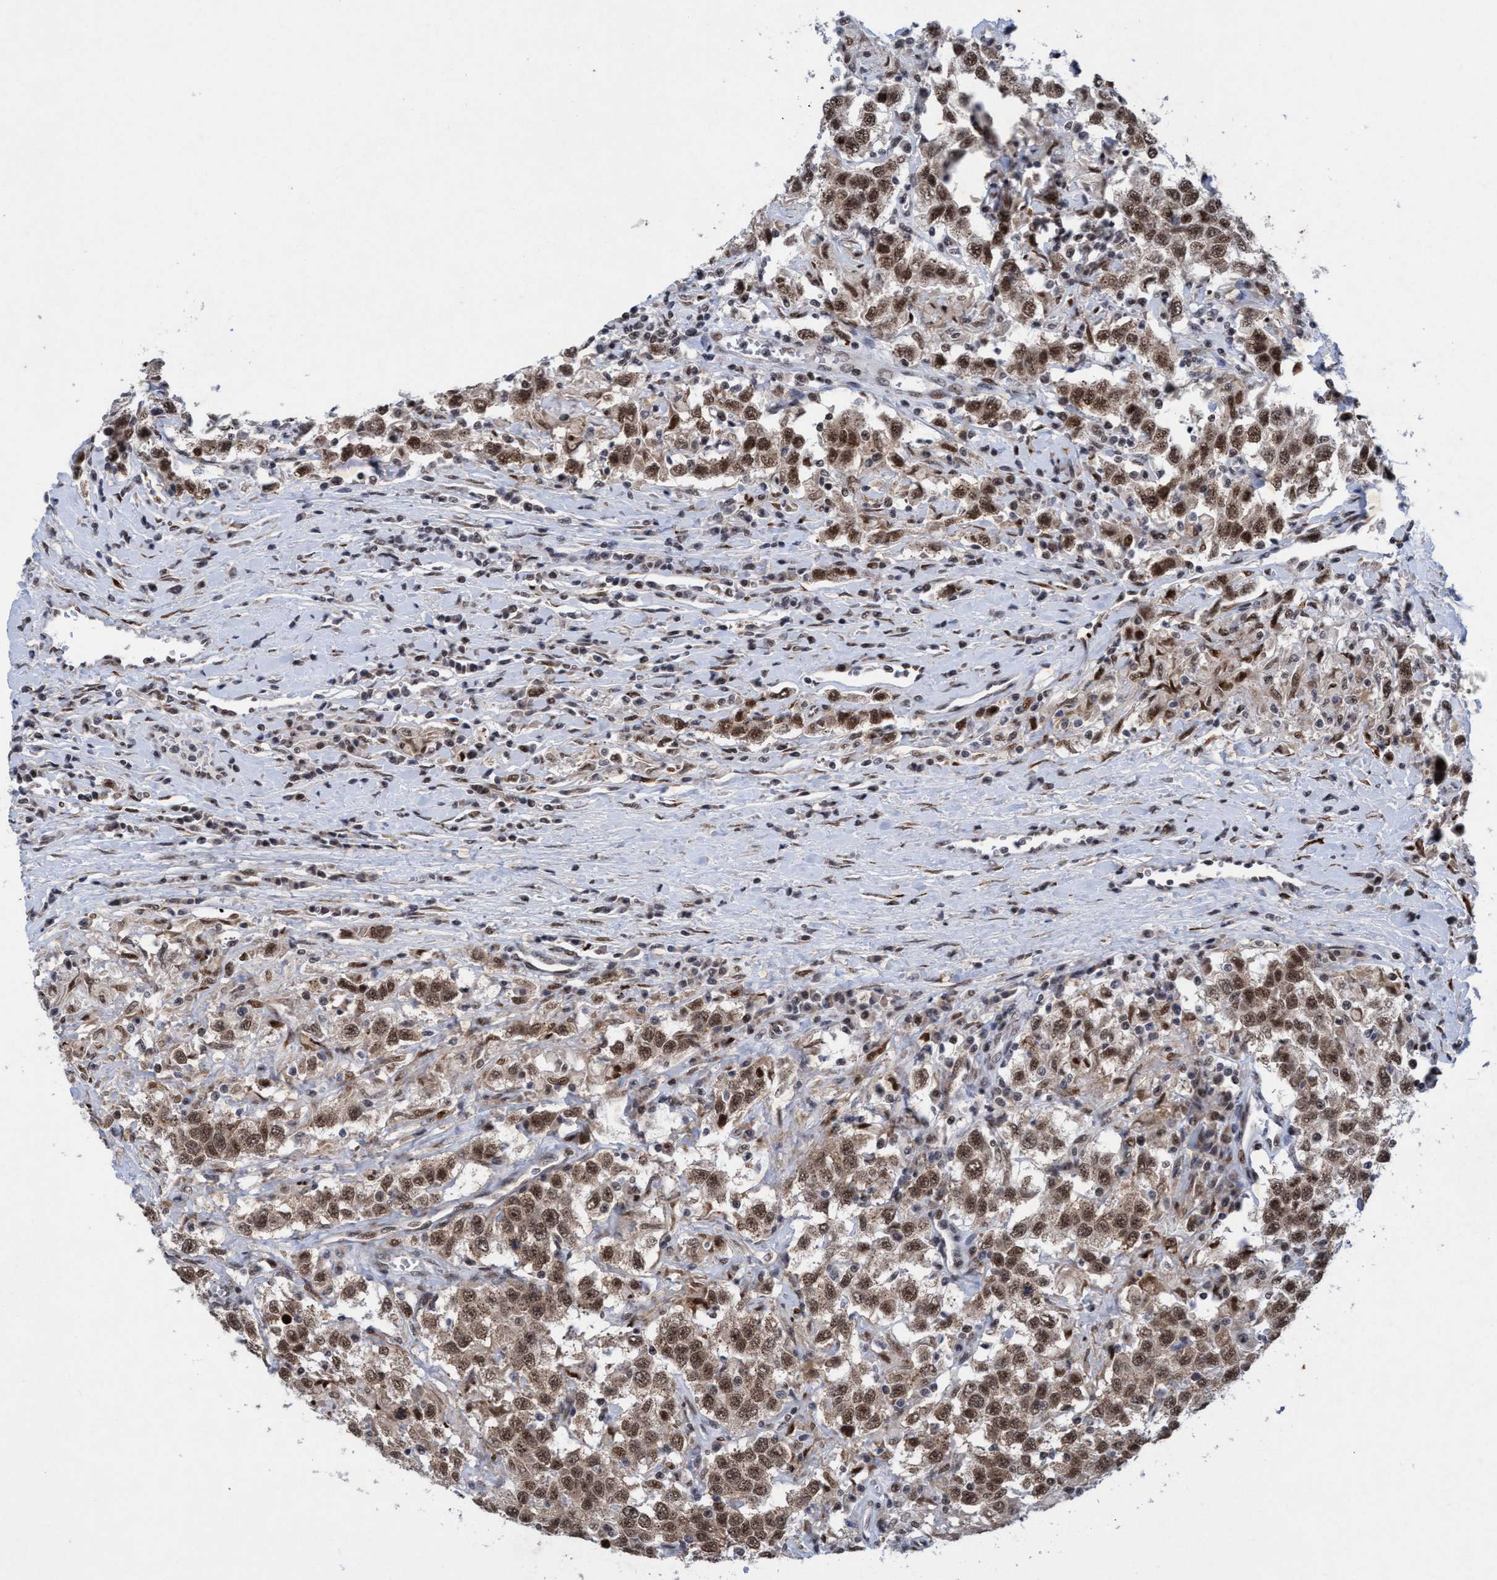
{"staining": {"intensity": "moderate", "quantity": ">75%", "location": "cytoplasmic/membranous,nuclear"}, "tissue": "testis cancer", "cell_type": "Tumor cells", "image_type": "cancer", "snomed": [{"axis": "morphology", "description": "Seminoma, NOS"}, {"axis": "topography", "description": "Testis"}], "caption": "Seminoma (testis) stained for a protein (brown) displays moderate cytoplasmic/membranous and nuclear positive staining in approximately >75% of tumor cells.", "gene": "GLT6D1", "patient": {"sex": "male", "age": 41}}